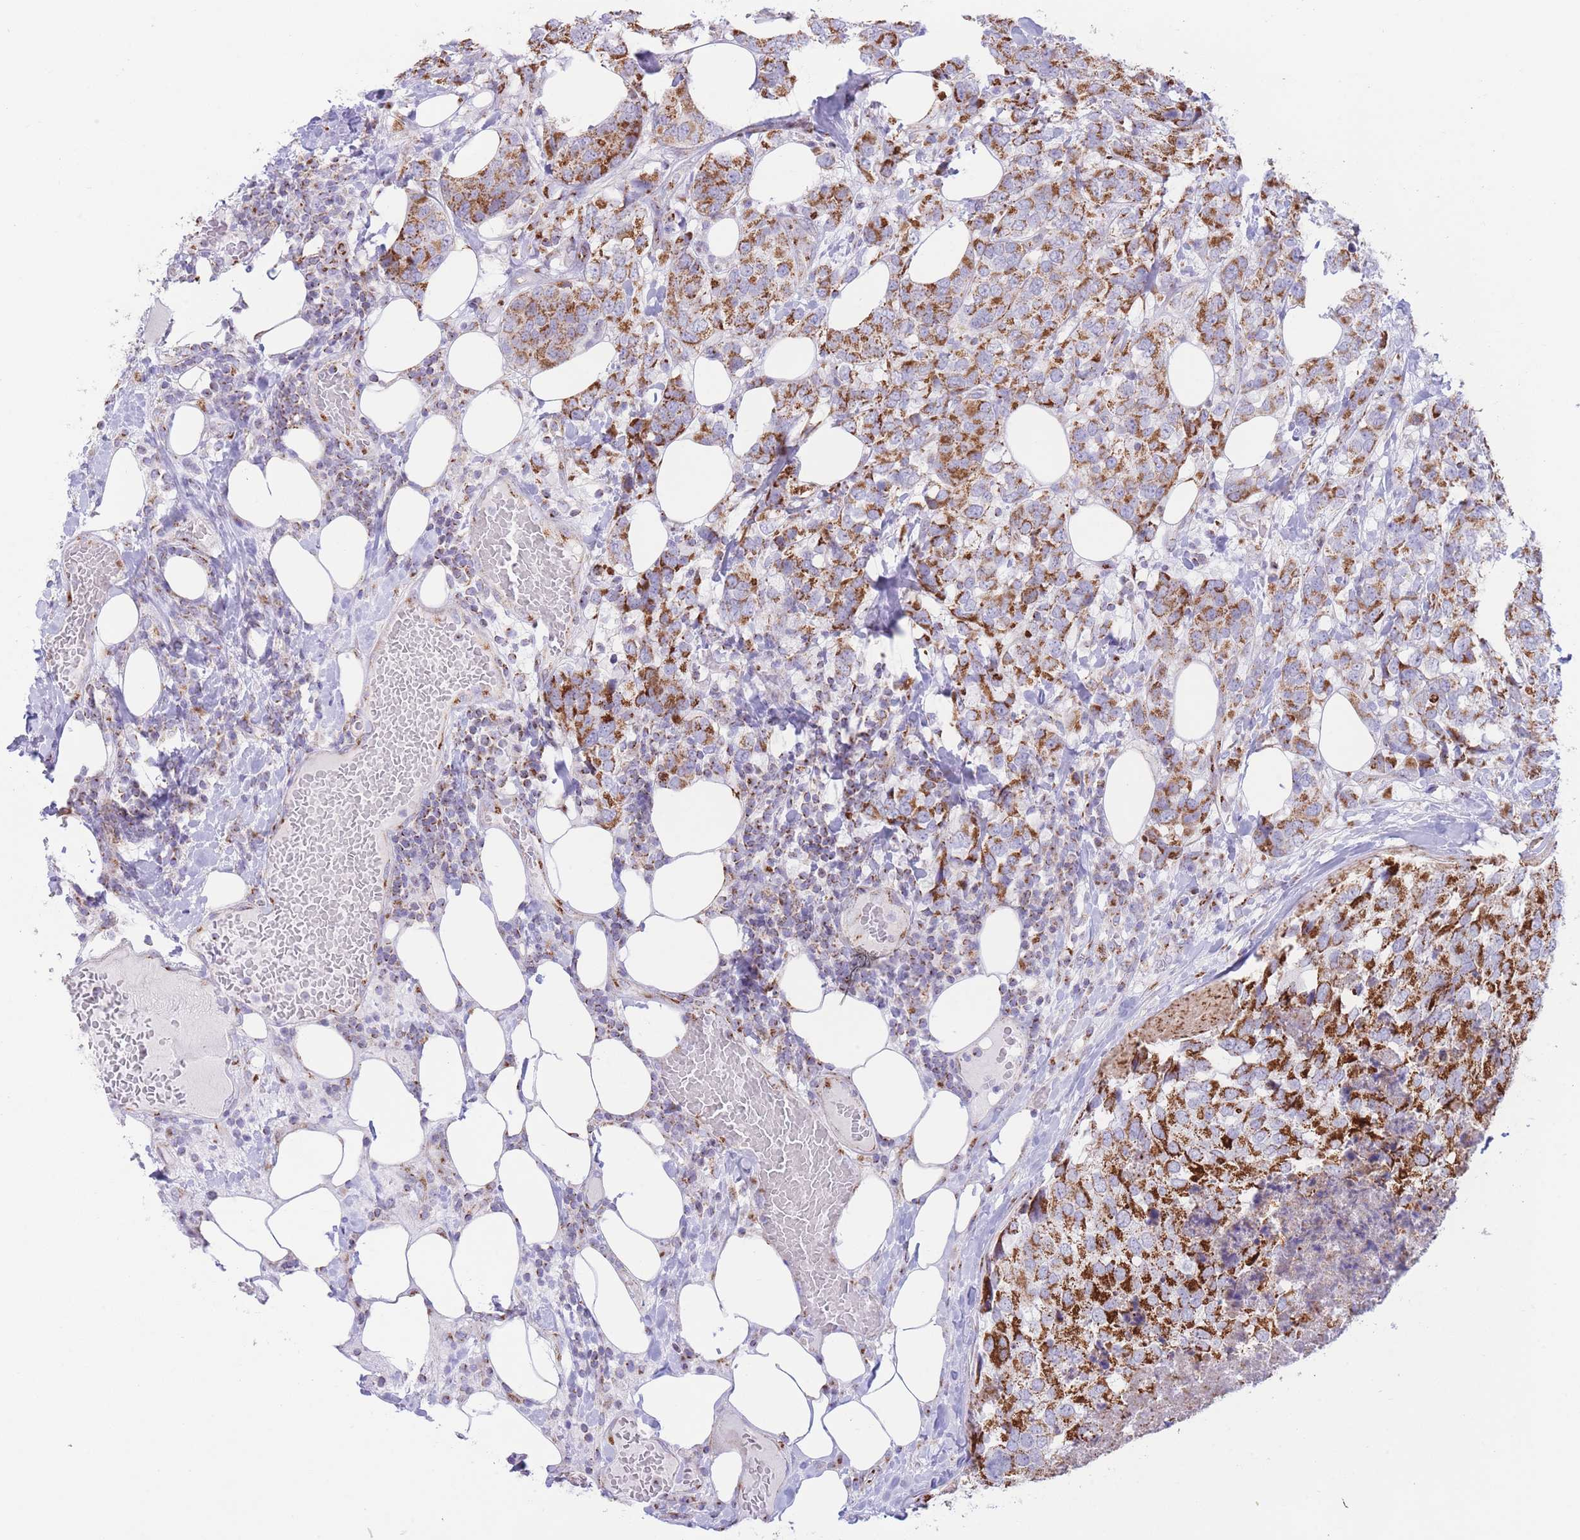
{"staining": {"intensity": "strong", "quantity": ">75%", "location": "cytoplasmic/membranous"}, "tissue": "breast cancer", "cell_type": "Tumor cells", "image_type": "cancer", "snomed": [{"axis": "morphology", "description": "Lobular carcinoma"}, {"axis": "topography", "description": "Breast"}], "caption": "The immunohistochemical stain highlights strong cytoplasmic/membranous expression in tumor cells of breast lobular carcinoma tissue.", "gene": "MPND", "patient": {"sex": "female", "age": 59}}